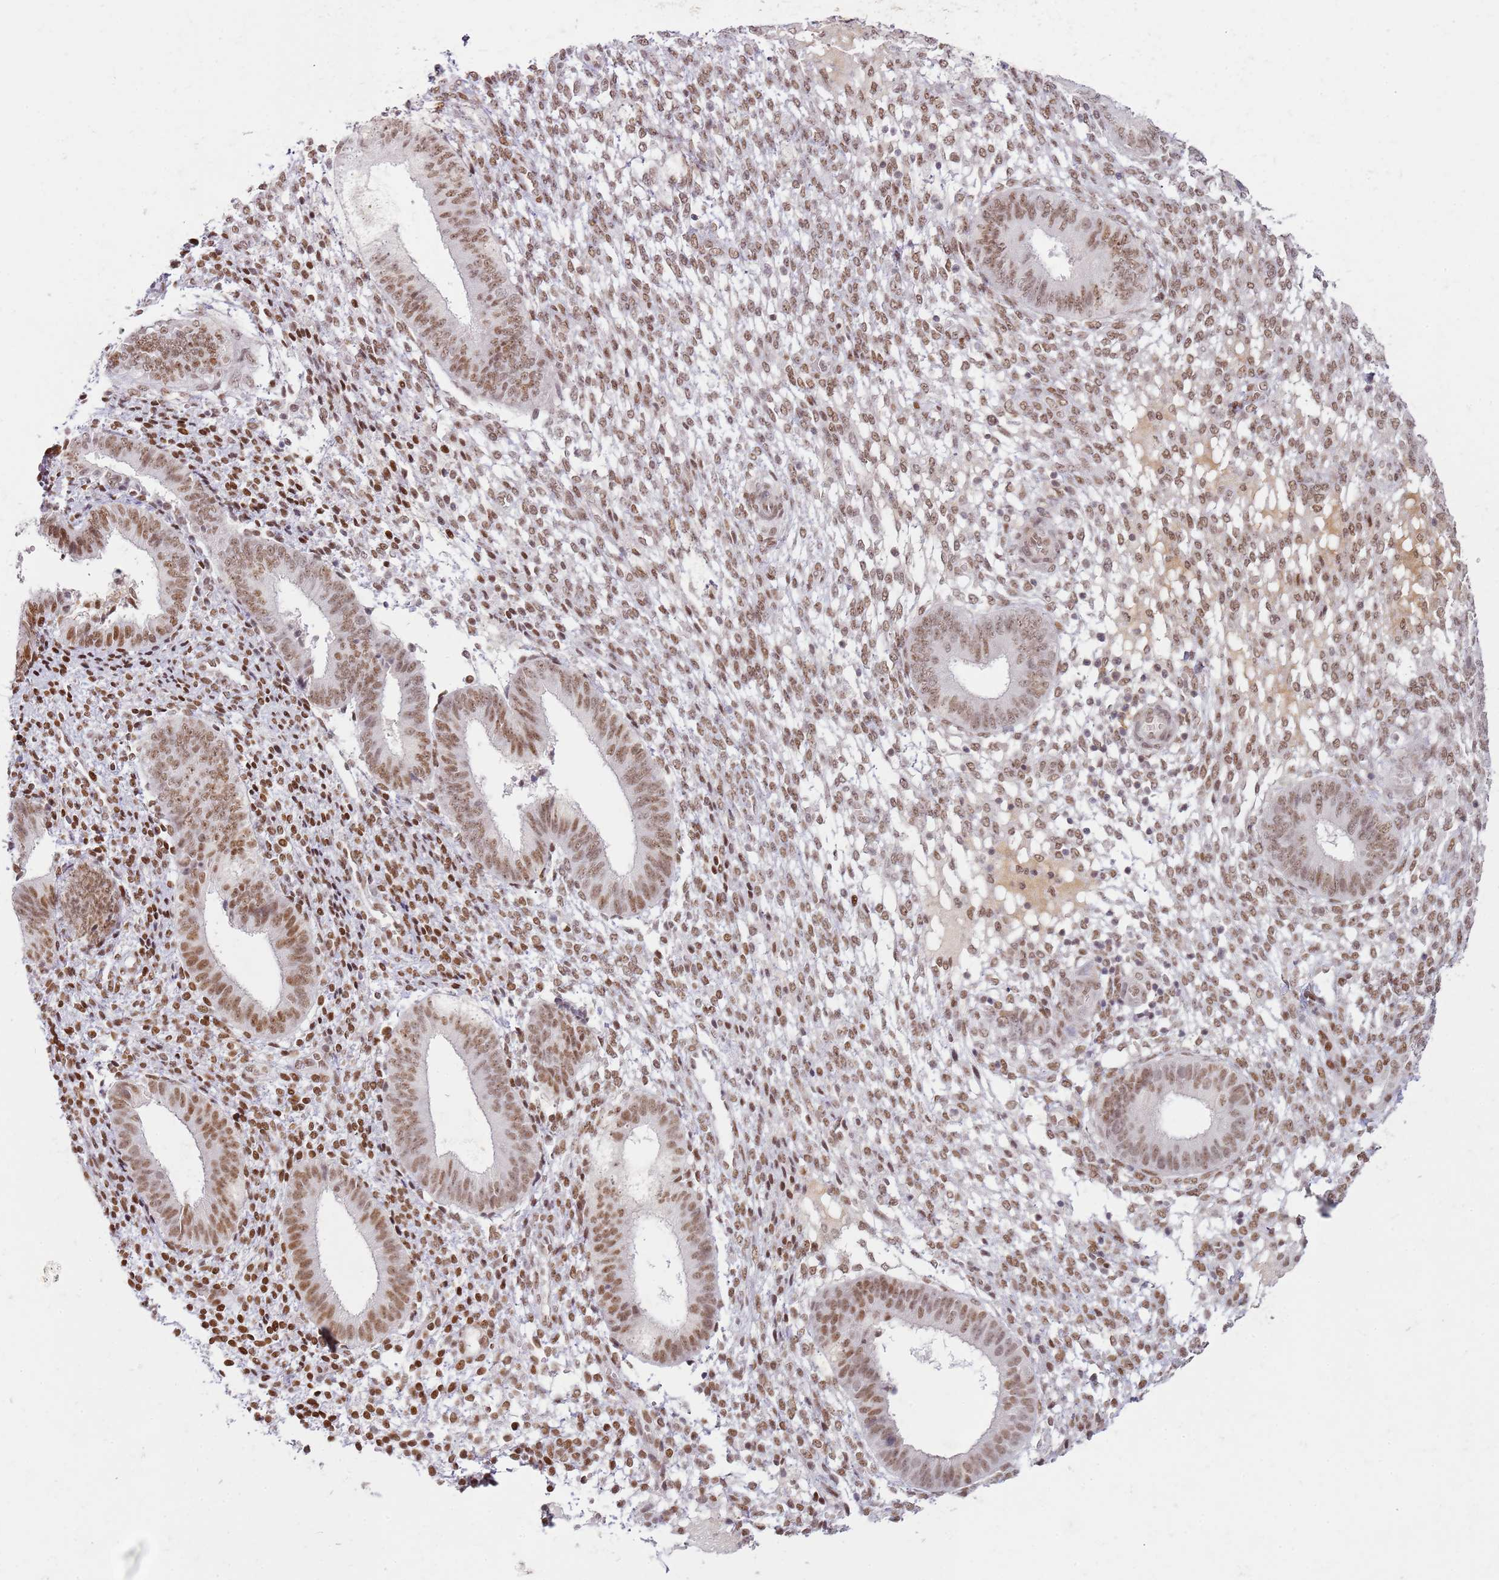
{"staining": {"intensity": "moderate", "quantity": ">75%", "location": "nuclear"}, "tissue": "endometrium", "cell_type": "Cells in endometrial stroma", "image_type": "normal", "snomed": [{"axis": "morphology", "description": "Normal tissue, NOS"}, {"axis": "topography", "description": "Endometrium"}], "caption": "Immunohistochemistry (DAB) staining of unremarkable endometrium demonstrates moderate nuclear protein positivity in approximately >75% of cells in endometrial stroma.", "gene": "PHC2", "patient": {"sex": "female", "age": 49}}